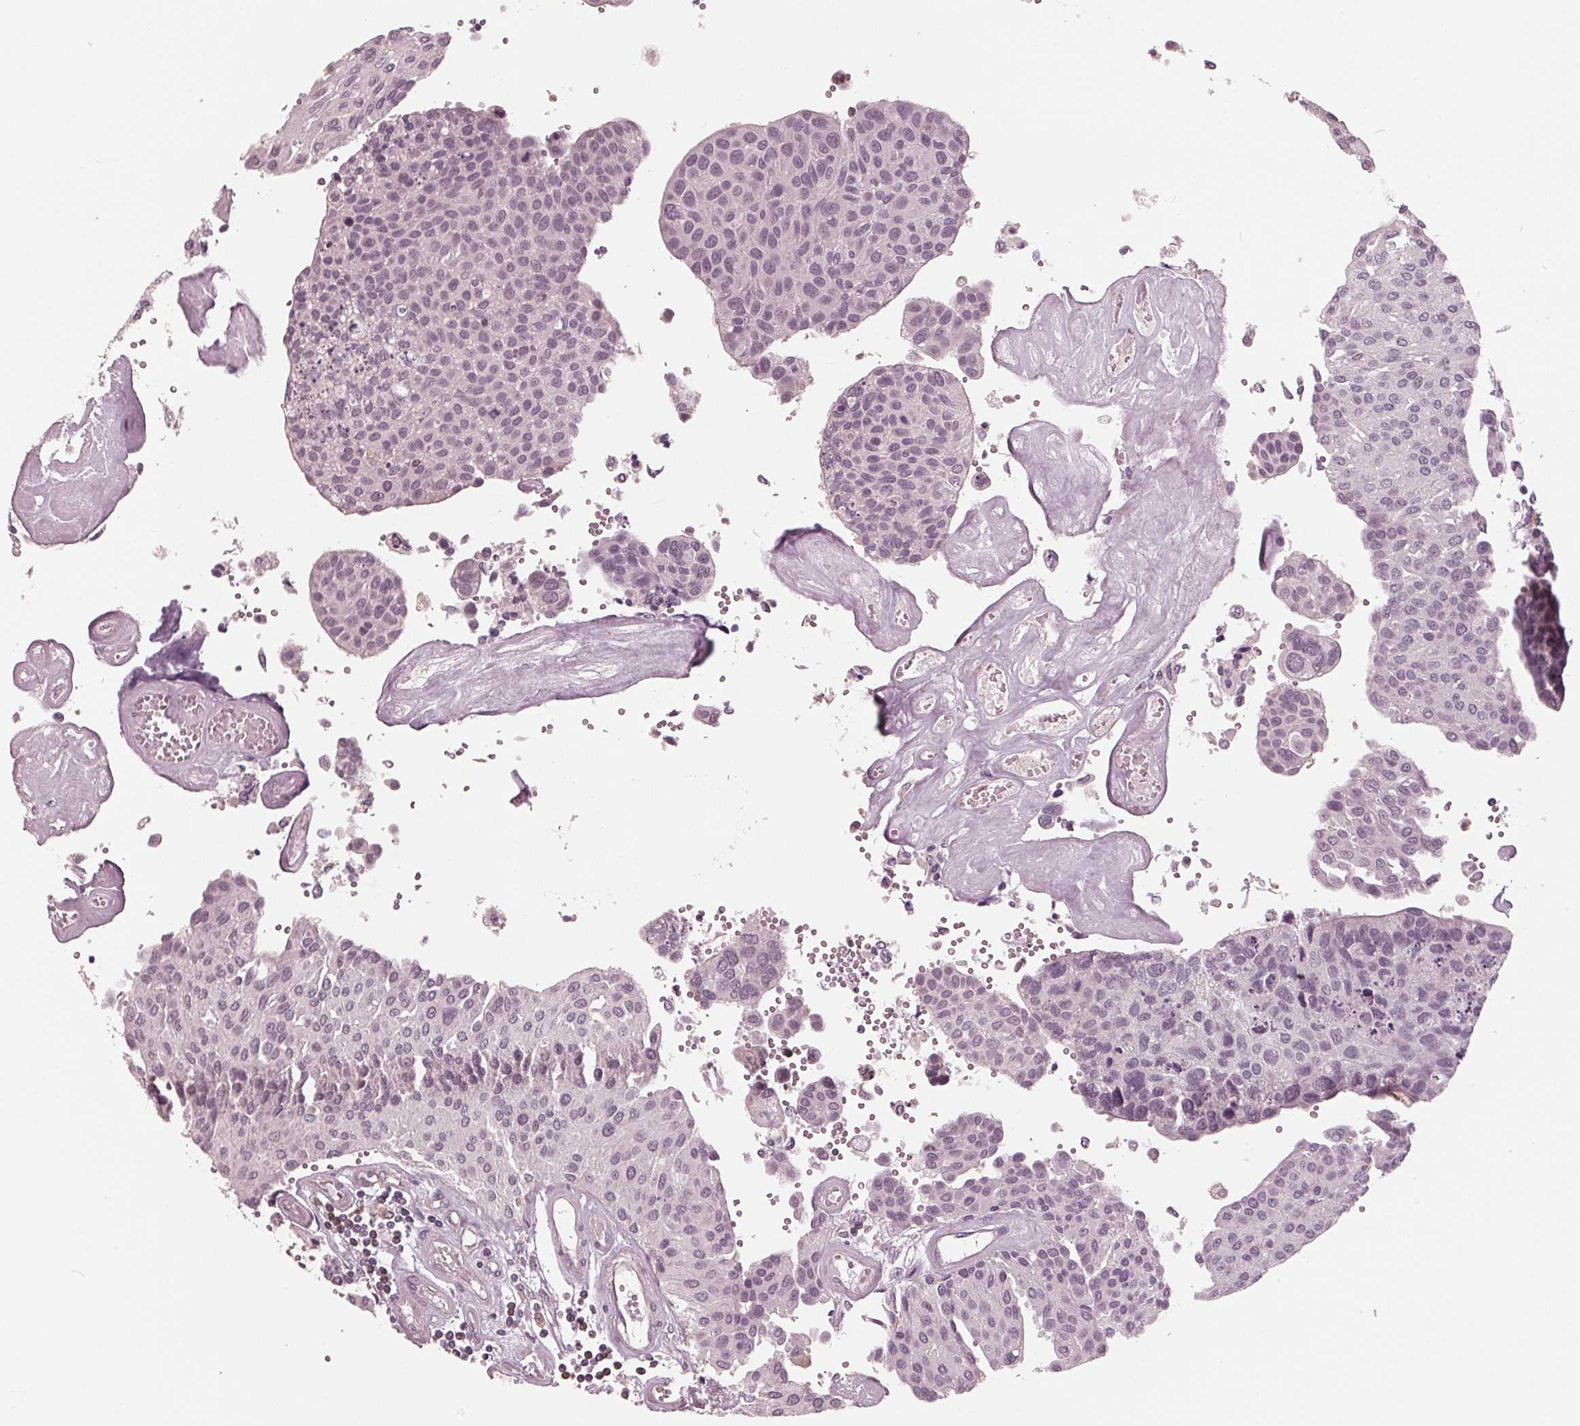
{"staining": {"intensity": "negative", "quantity": "none", "location": "none"}, "tissue": "urothelial cancer", "cell_type": "Tumor cells", "image_type": "cancer", "snomed": [{"axis": "morphology", "description": "Urothelial carcinoma, NOS"}, {"axis": "topography", "description": "Urinary bladder"}], "caption": "DAB immunohistochemical staining of transitional cell carcinoma exhibits no significant positivity in tumor cells.", "gene": "ING3", "patient": {"sex": "male", "age": 55}}